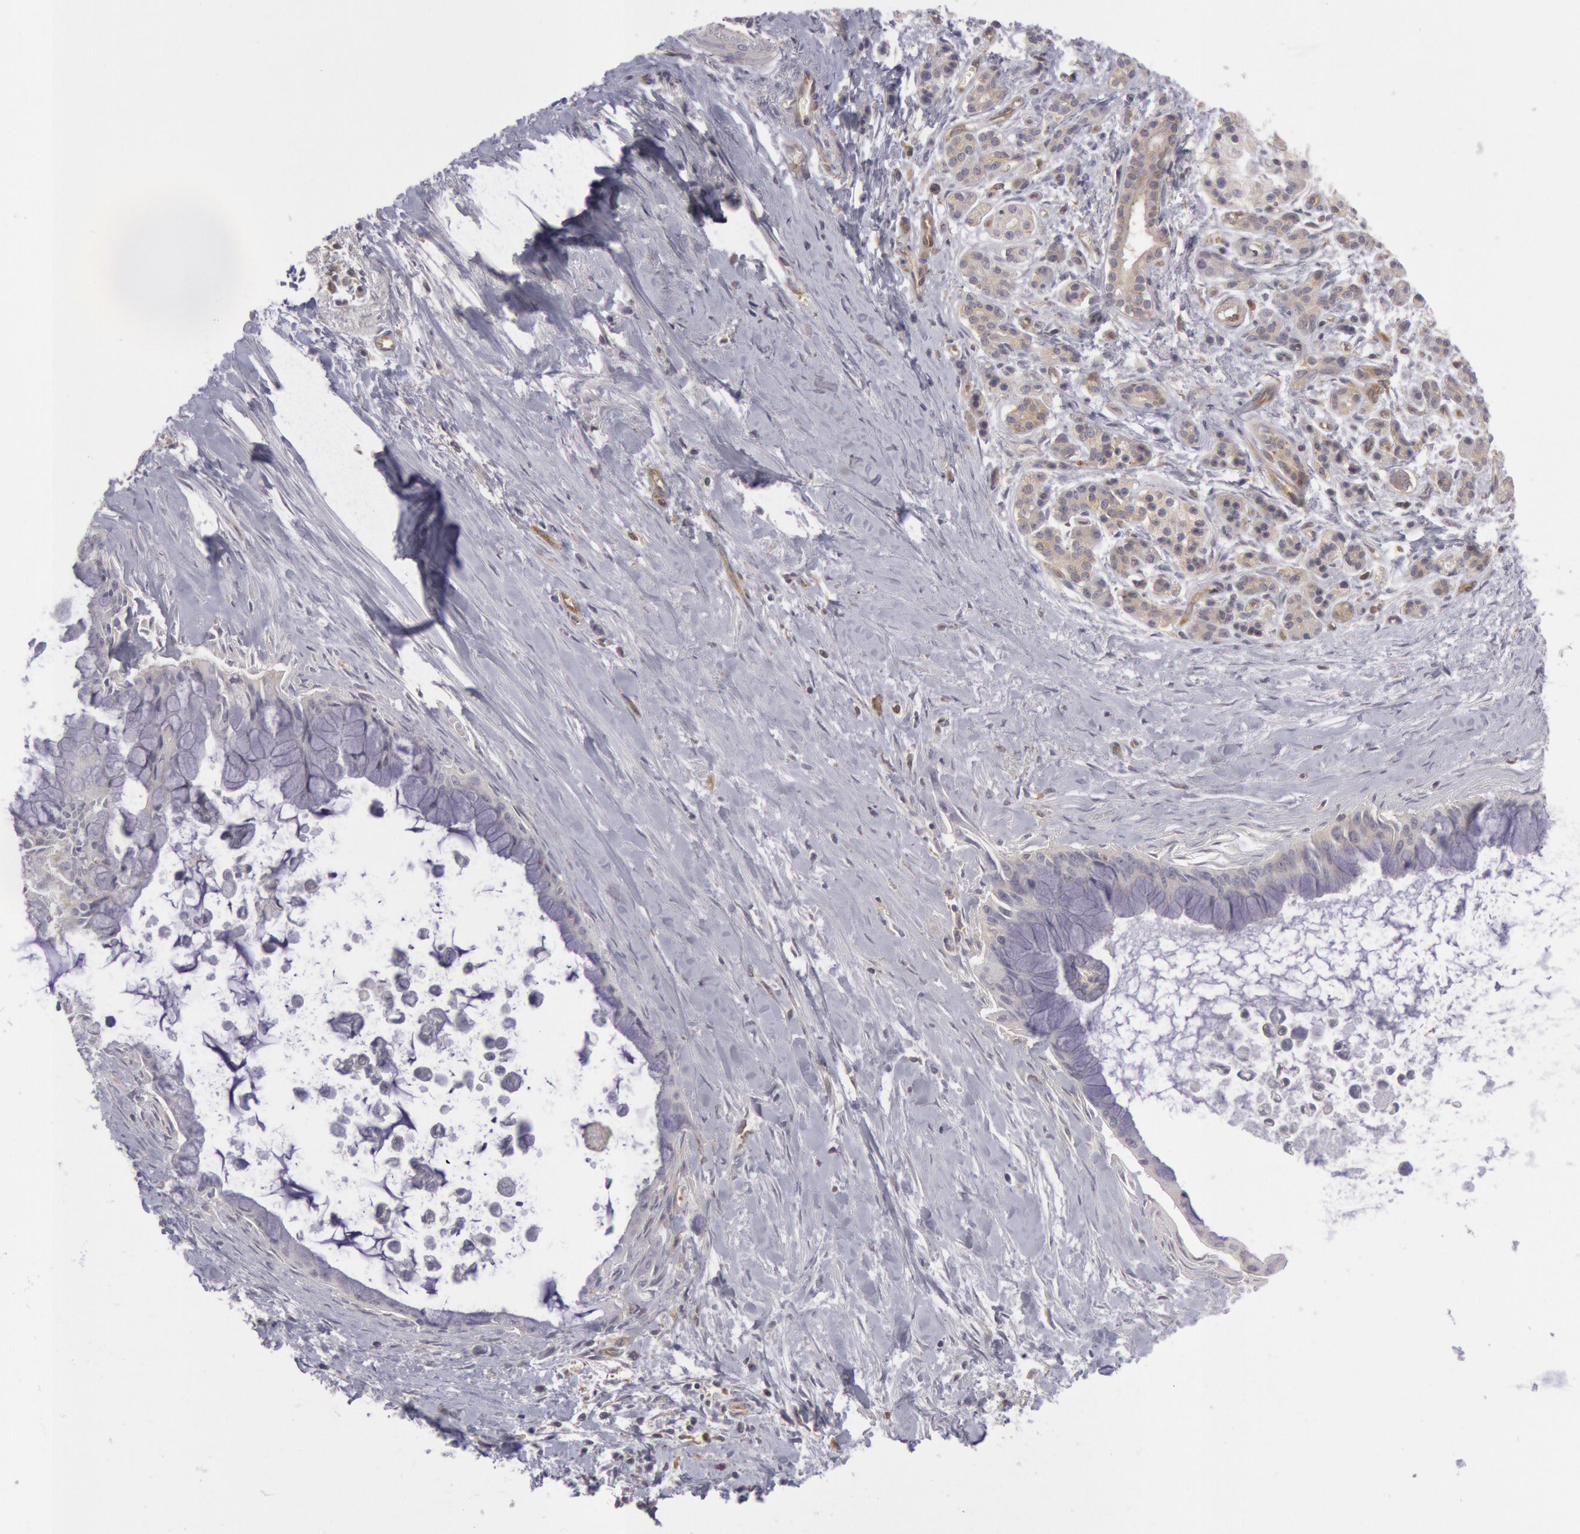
{"staining": {"intensity": "negative", "quantity": "none", "location": "none"}, "tissue": "pancreatic cancer", "cell_type": "Tumor cells", "image_type": "cancer", "snomed": [{"axis": "morphology", "description": "Adenocarcinoma, NOS"}, {"axis": "topography", "description": "Pancreas"}], "caption": "Tumor cells are negative for protein expression in human adenocarcinoma (pancreatic).", "gene": "IKBKB", "patient": {"sex": "male", "age": 59}}